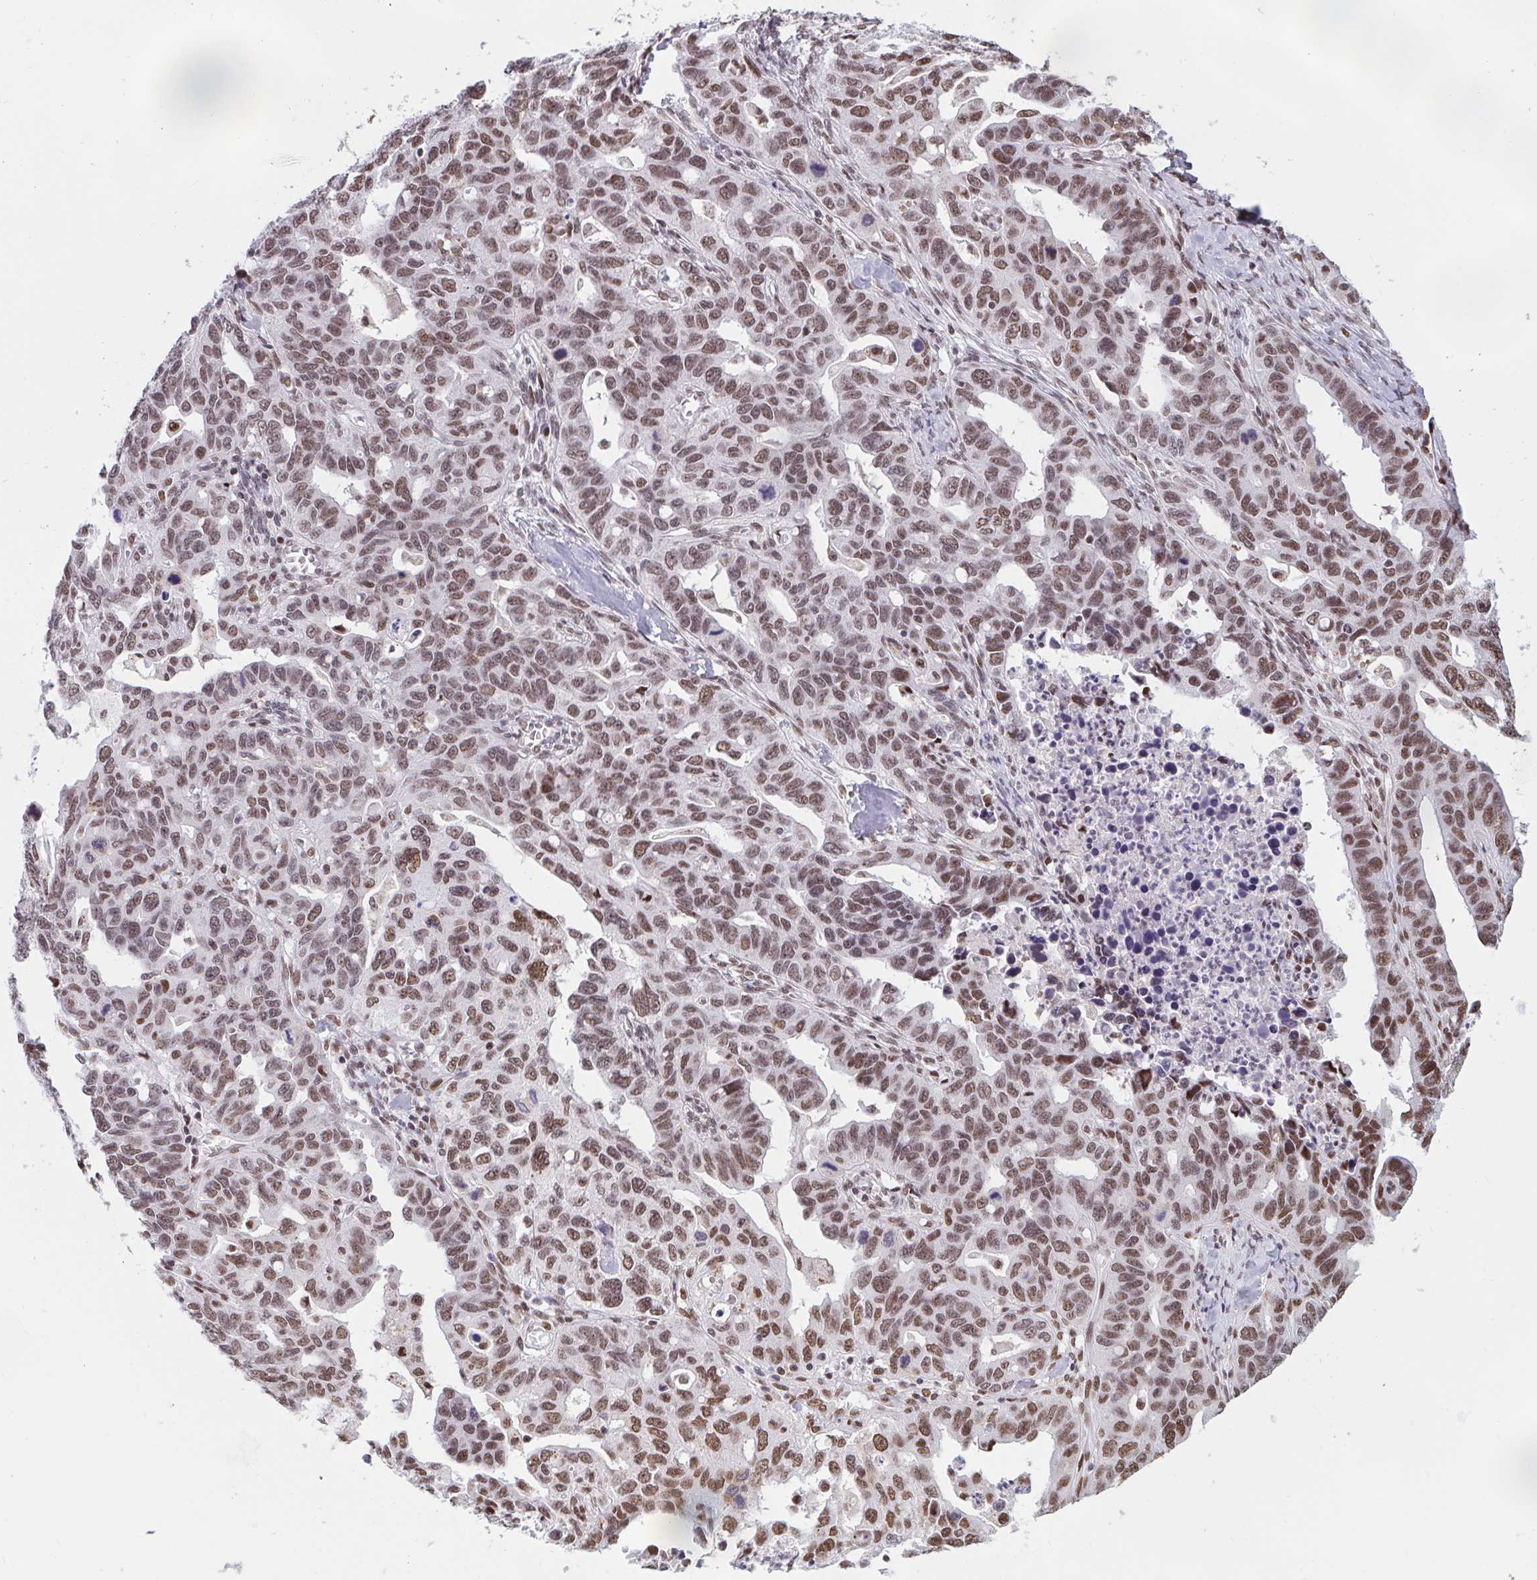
{"staining": {"intensity": "moderate", "quantity": ">75%", "location": "nuclear"}, "tissue": "ovarian cancer", "cell_type": "Tumor cells", "image_type": "cancer", "snomed": [{"axis": "morphology", "description": "Cystadenocarcinoma, serous, NOS"}, {"axis": "topography", "description": "Ovary"}], "caption": "DAB (3,3'-diaminobenzidine) immunohistochemical staining of human ovarian cancer shows moderate nuclear protein positivity in approximately >75% of tumor cells. (IHC, brightfield microscopy, high magnification).", "gene": "CBFA2T2", "patient": {"sex": "female", "age": 69}}